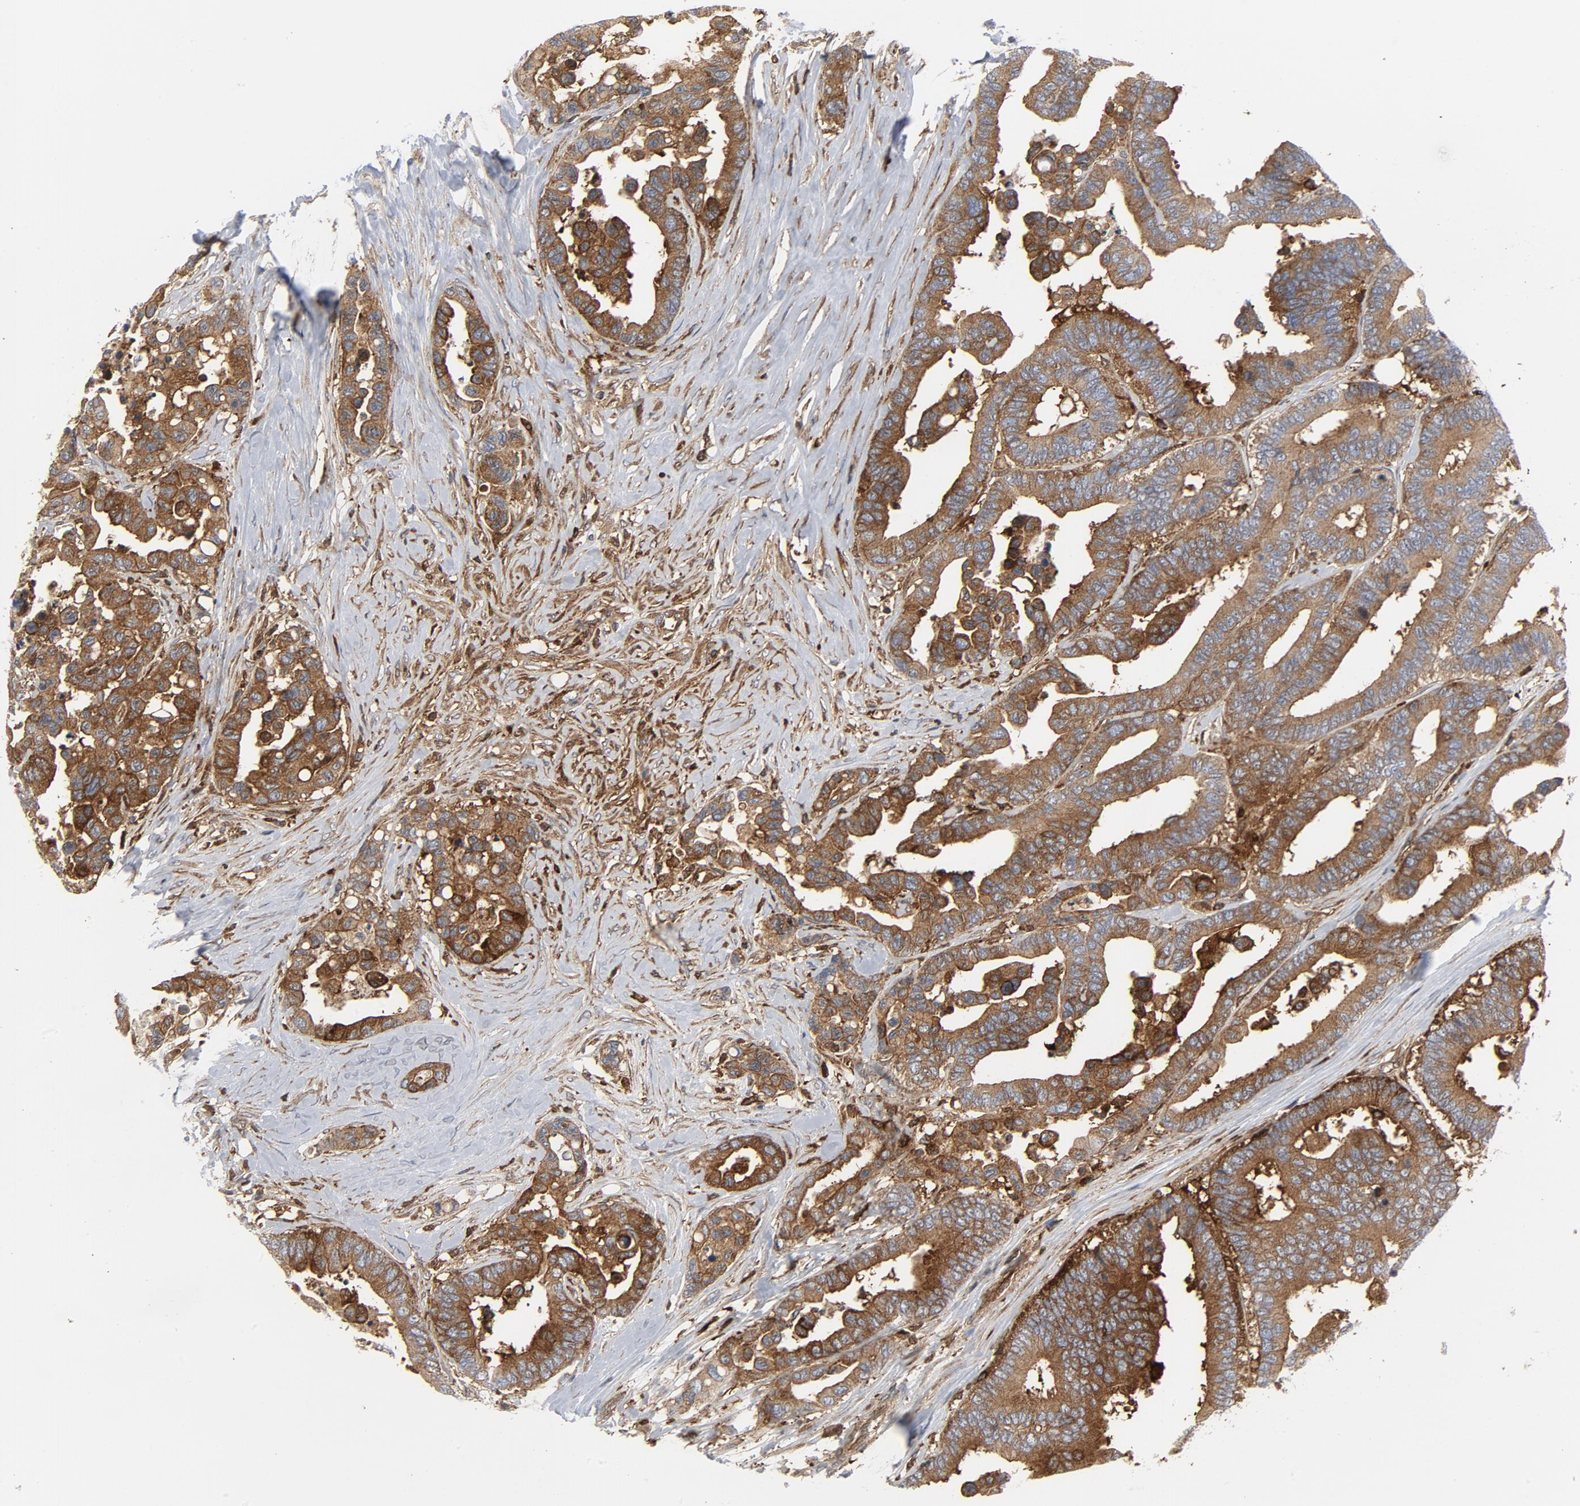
{"staining": {"intensity": "moderate", "quantity": ">75%", "location": "cytoplasmic/membranous"}, "tissue": "colorectal cancer", "cell_type": "Tumor cells", "image_type": "cancer", "snomed": [{"axis": "morphology", "description": "Adenocarcinoma, NOS"}, {"axis": "topography", "description": "Colon"}], "caption": "Colorectal cancer stained for a protein (brown) reveals moderate cytoplasmic/membranous positive positivity in about >75% of tumor cells.", "gene": "YES1", "patient": {"sex": "male", "age": 82}}